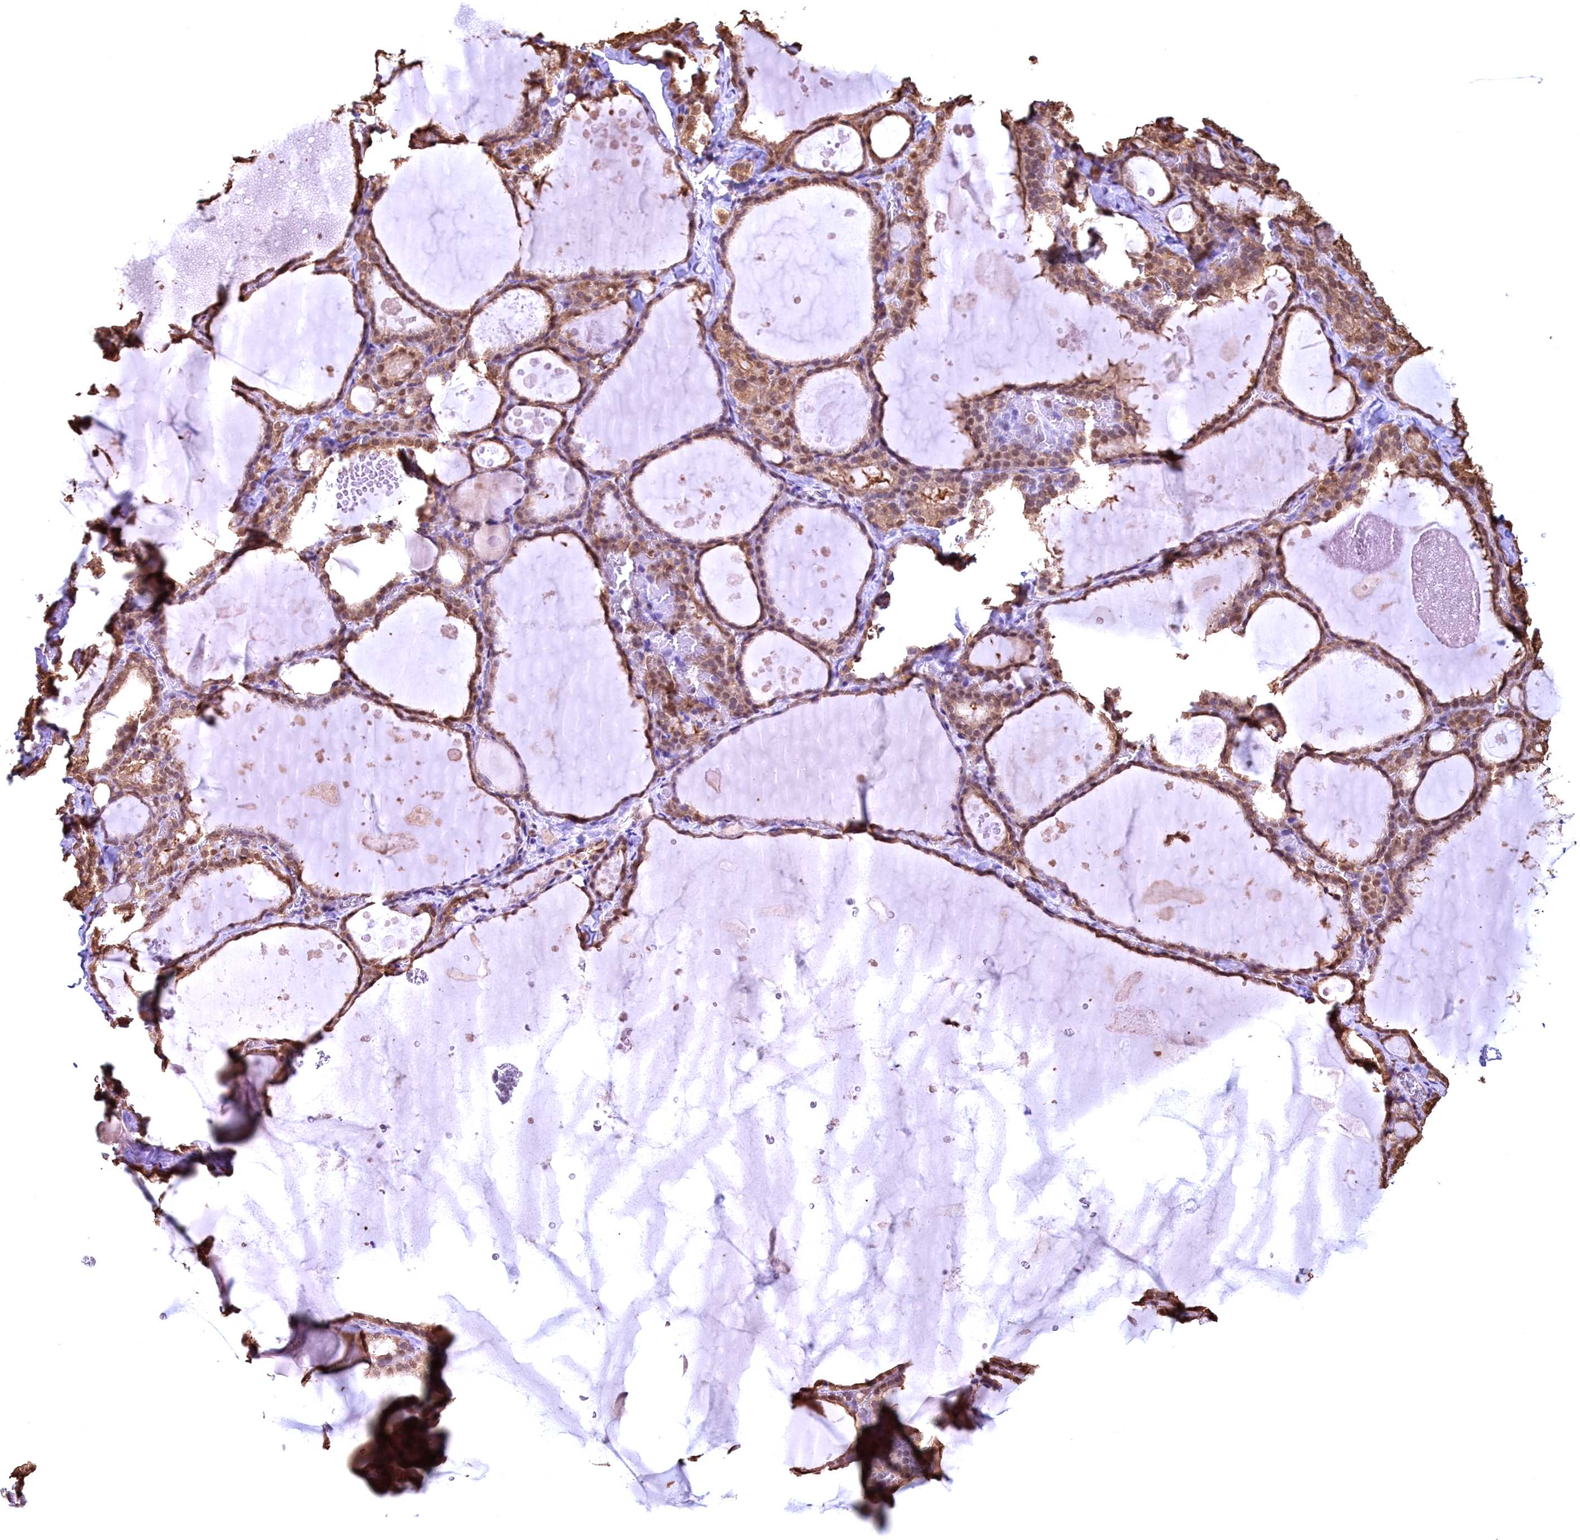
{"staining": {"intensity": "moderate", "quantity": ">75%", "location": "cytoplasmic/membranous,nuclear"}, "tissue": "thyroid gland", "cell_type": "Glandular cells", "image_type": "normal", "snomed": [{"axis": "morphology", "description": "Normal tissue, NOS"}, {"axis": "topography", "description": "Thyroid gland"}], "caption": "Brown immunohistochemical staining in normal human thyroid gland exhibits moderate cytoplasmic/membranous,nuclear staining in approximately >75% of glandular cells. (DAB (3,3'-diaminobenzidine) = brown stain, brightfield microscopy at high magnification).", "gene": "GAPDH", "patient": {"sex": "male", "age": 56}}